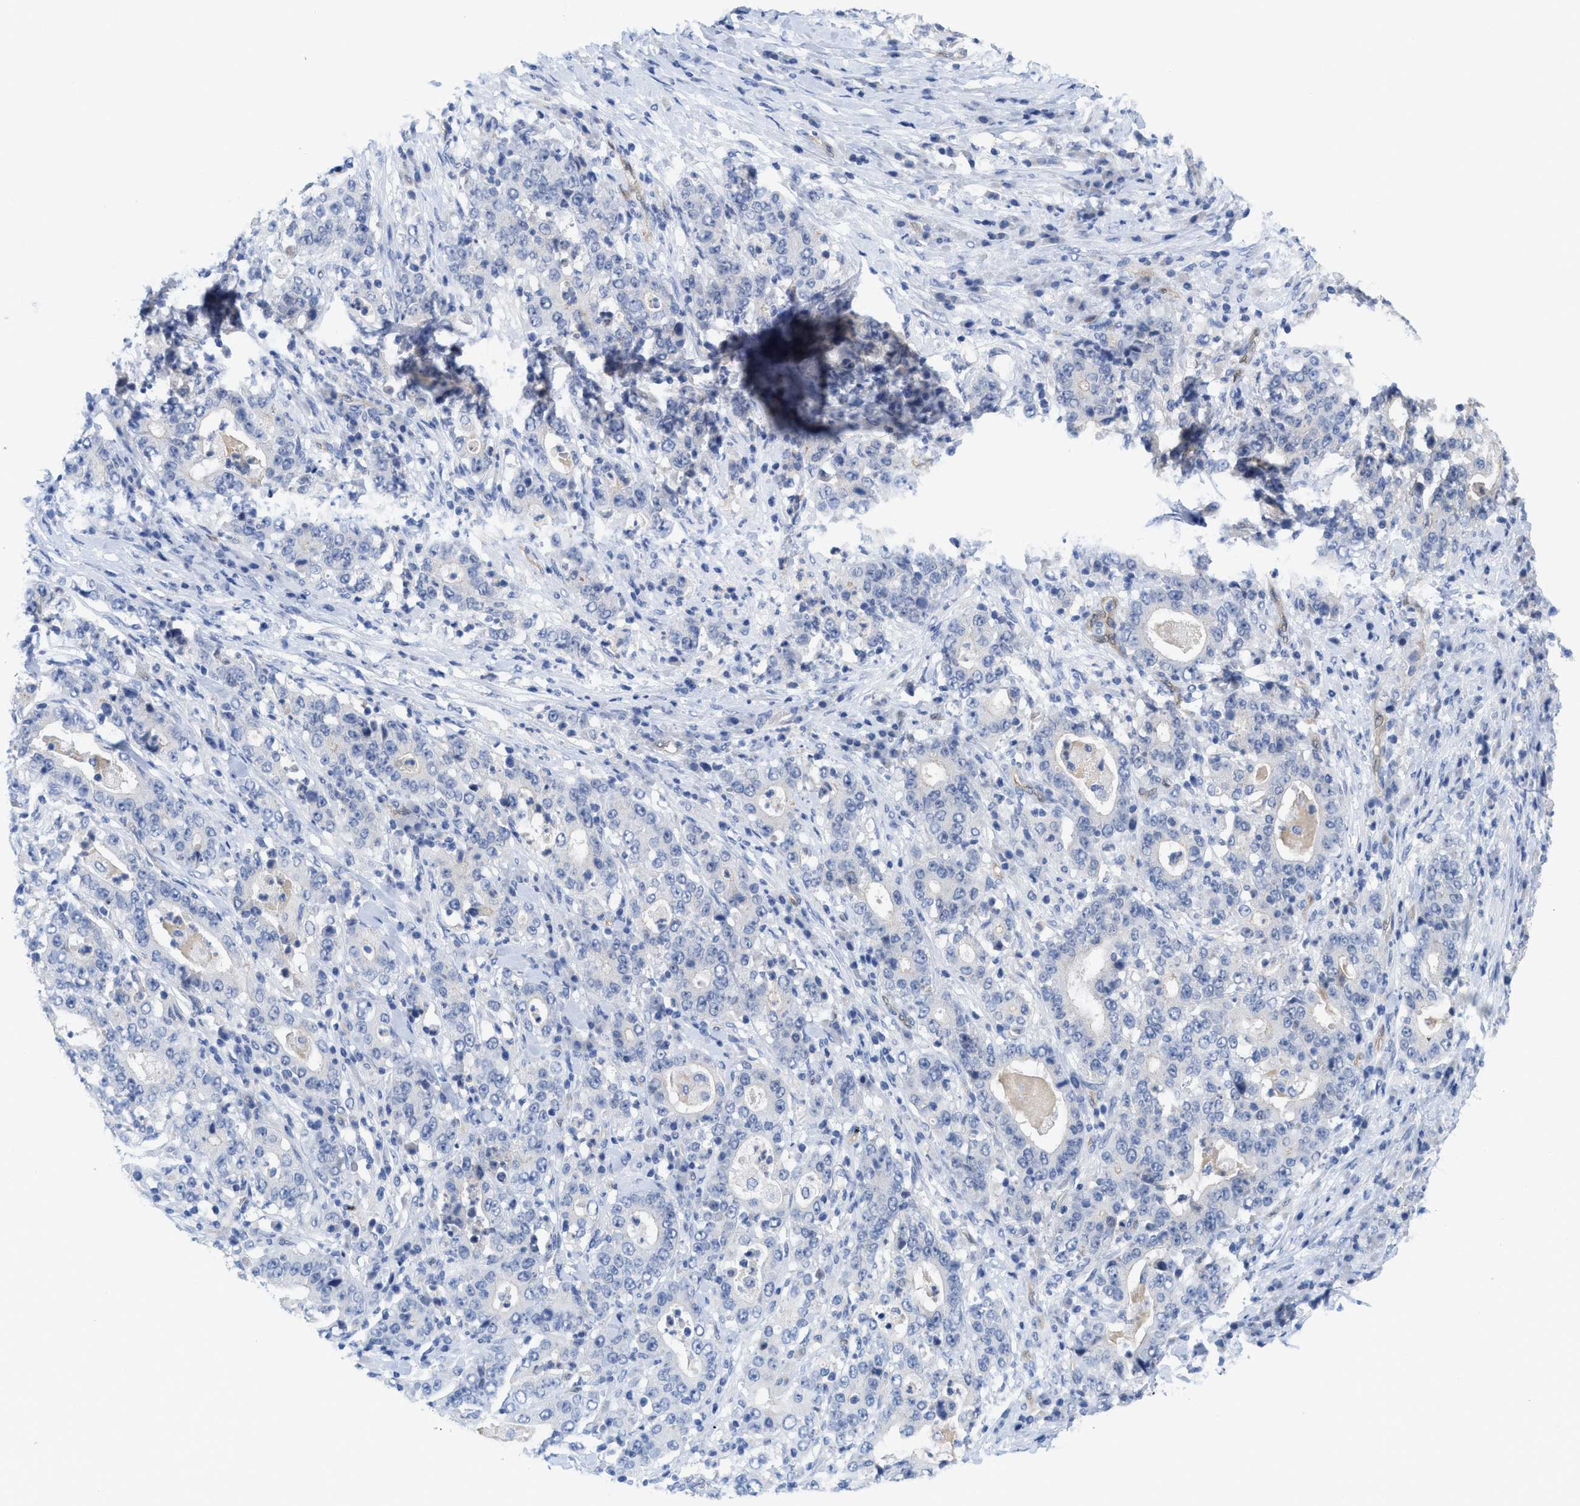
{"staining": {"intensity": "negative", "quantity": "none", "location": "none"}, "tissue": "stomach cancer", "cell_type": "Tumor cells", "image_type": "cancer", "snomed": [{"axis": "morphology", "description": "Normal tissue, NOS"}, {"axis": "morphology", "description": "Adenocarcinoma, NOS"}, {"axis": "topography", "description": "Stomach, upper"}, {"axis": "topography", "description": "Stomach"}], "caption": "High magnification brightfield microscopy of stomach adenocarcinoma stained with DAB (3,3'-diaminobenzidine) (brown) and counterstained with hematoxylin (blue): tumor cells show no significant positivity.", "gene": "LDAF1", "patient": {"sex": "male", "age": 59}}